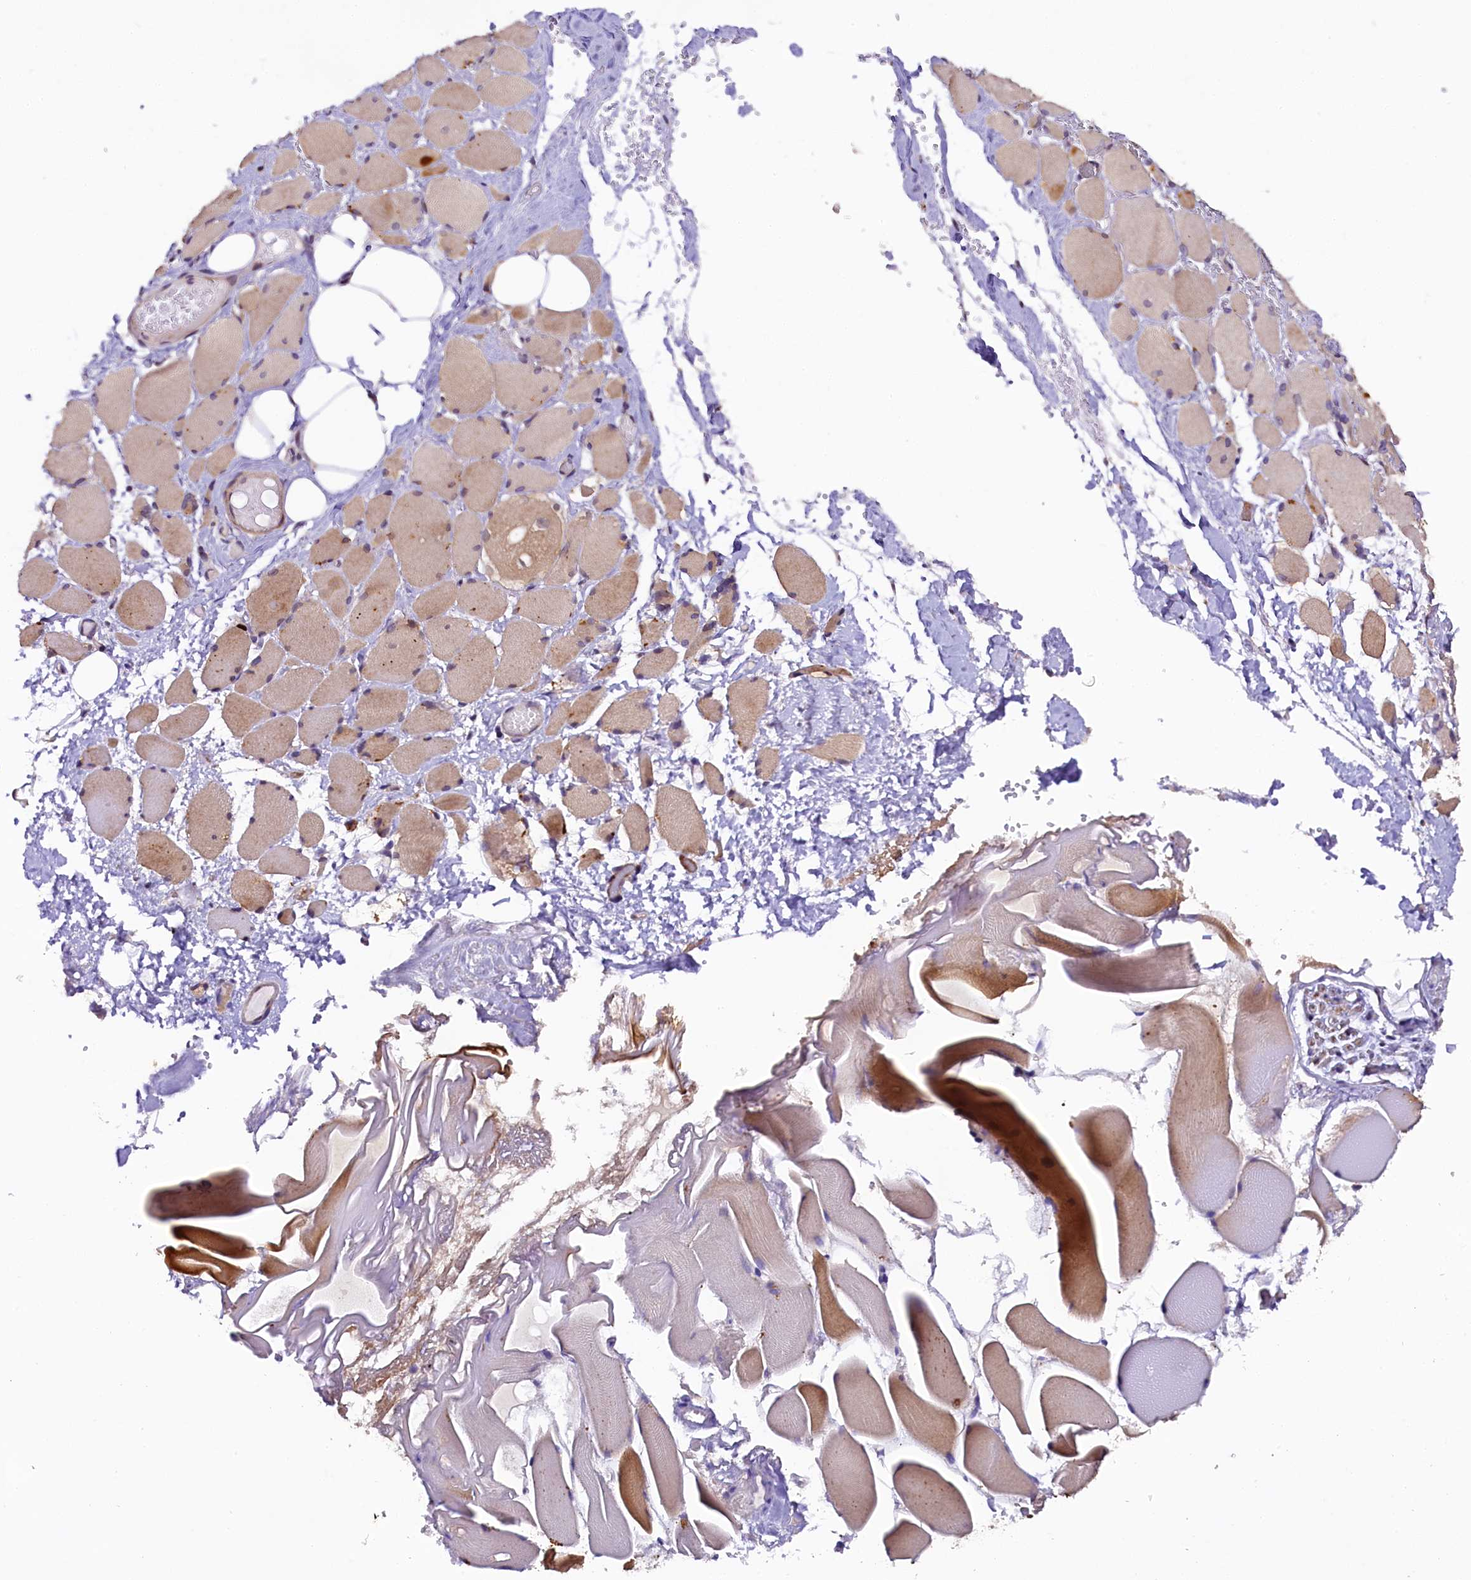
{"staining": {"intensity": "moderate", "quantity": "25%-75%", "location": "cytoplasmic/membranous,nuclear"}, "tissue": "skeletal muscle", "cell_type": "Myocytes", "image_type": "normal", "snomed": [{"axis": "morphology", "description": "Normal tissue, NOS"}, {"axis": "morphology", "description": "Basal cell carcinoma"}, {"axis": "topography", "description": "Skeletal muscle"}], "caption": "A brown stain shows moderate cytoplasmic/membranous,nuclear positivity of a protein in myocytes of benign skeletal muscle.", "gene": "DOHH", "patient": {"sex": "female", "age": 64}}